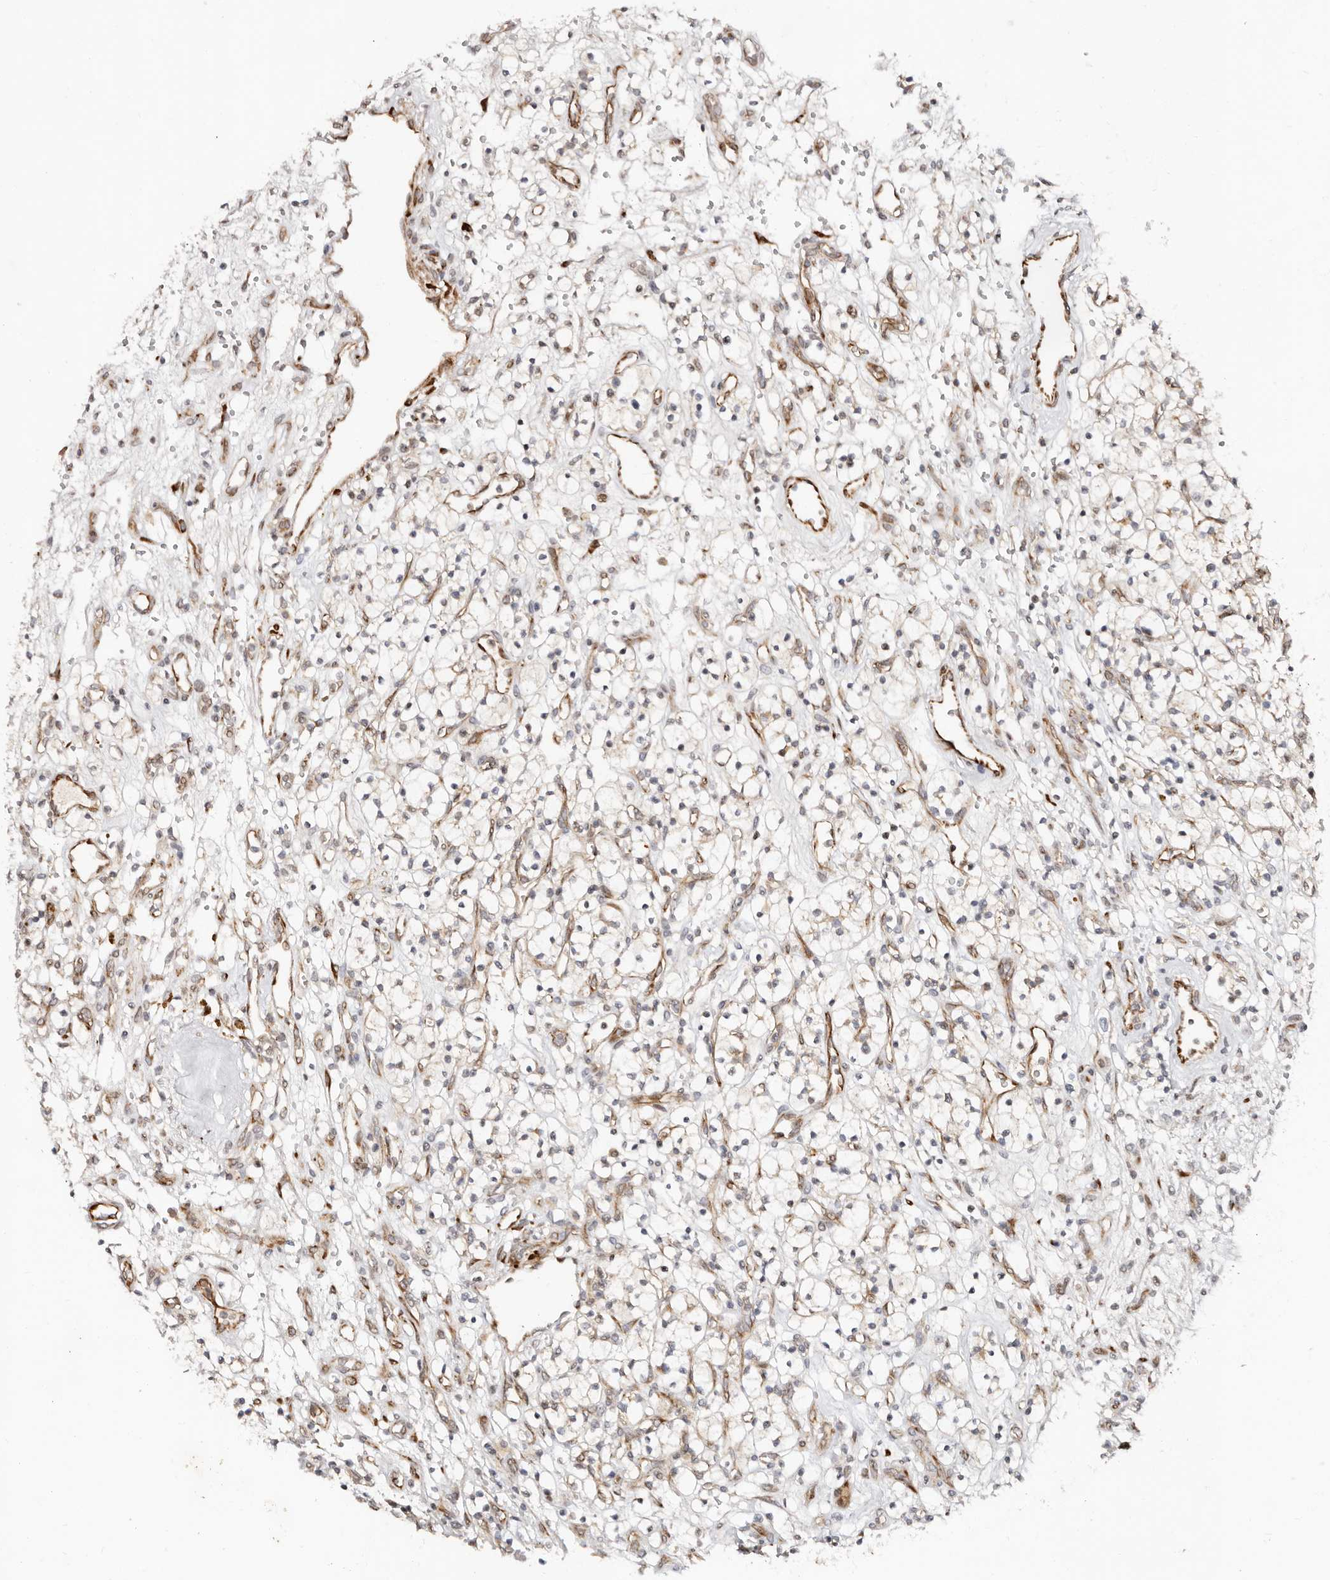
{"staining": {"intensity": "negative", "quantity": "none", "location": "none"}, "tissue": "renal cancer", "cell_type": "Tumor cells", "image_type": "cancer", "snomed": [{"axis": "morphology", "description": "Adenocarcinoma, NOS"}, {"axis": "topography", "description": "Kidney"}], "caption": "An IHC photomicrograph of renal cancer (adenocarcinoma) is shown. There is no staining in tumor cells of renal cancer (adenocarcinoma).", "gene": "BCL2L15", "patient": {"sex": "female", "age": 57}}